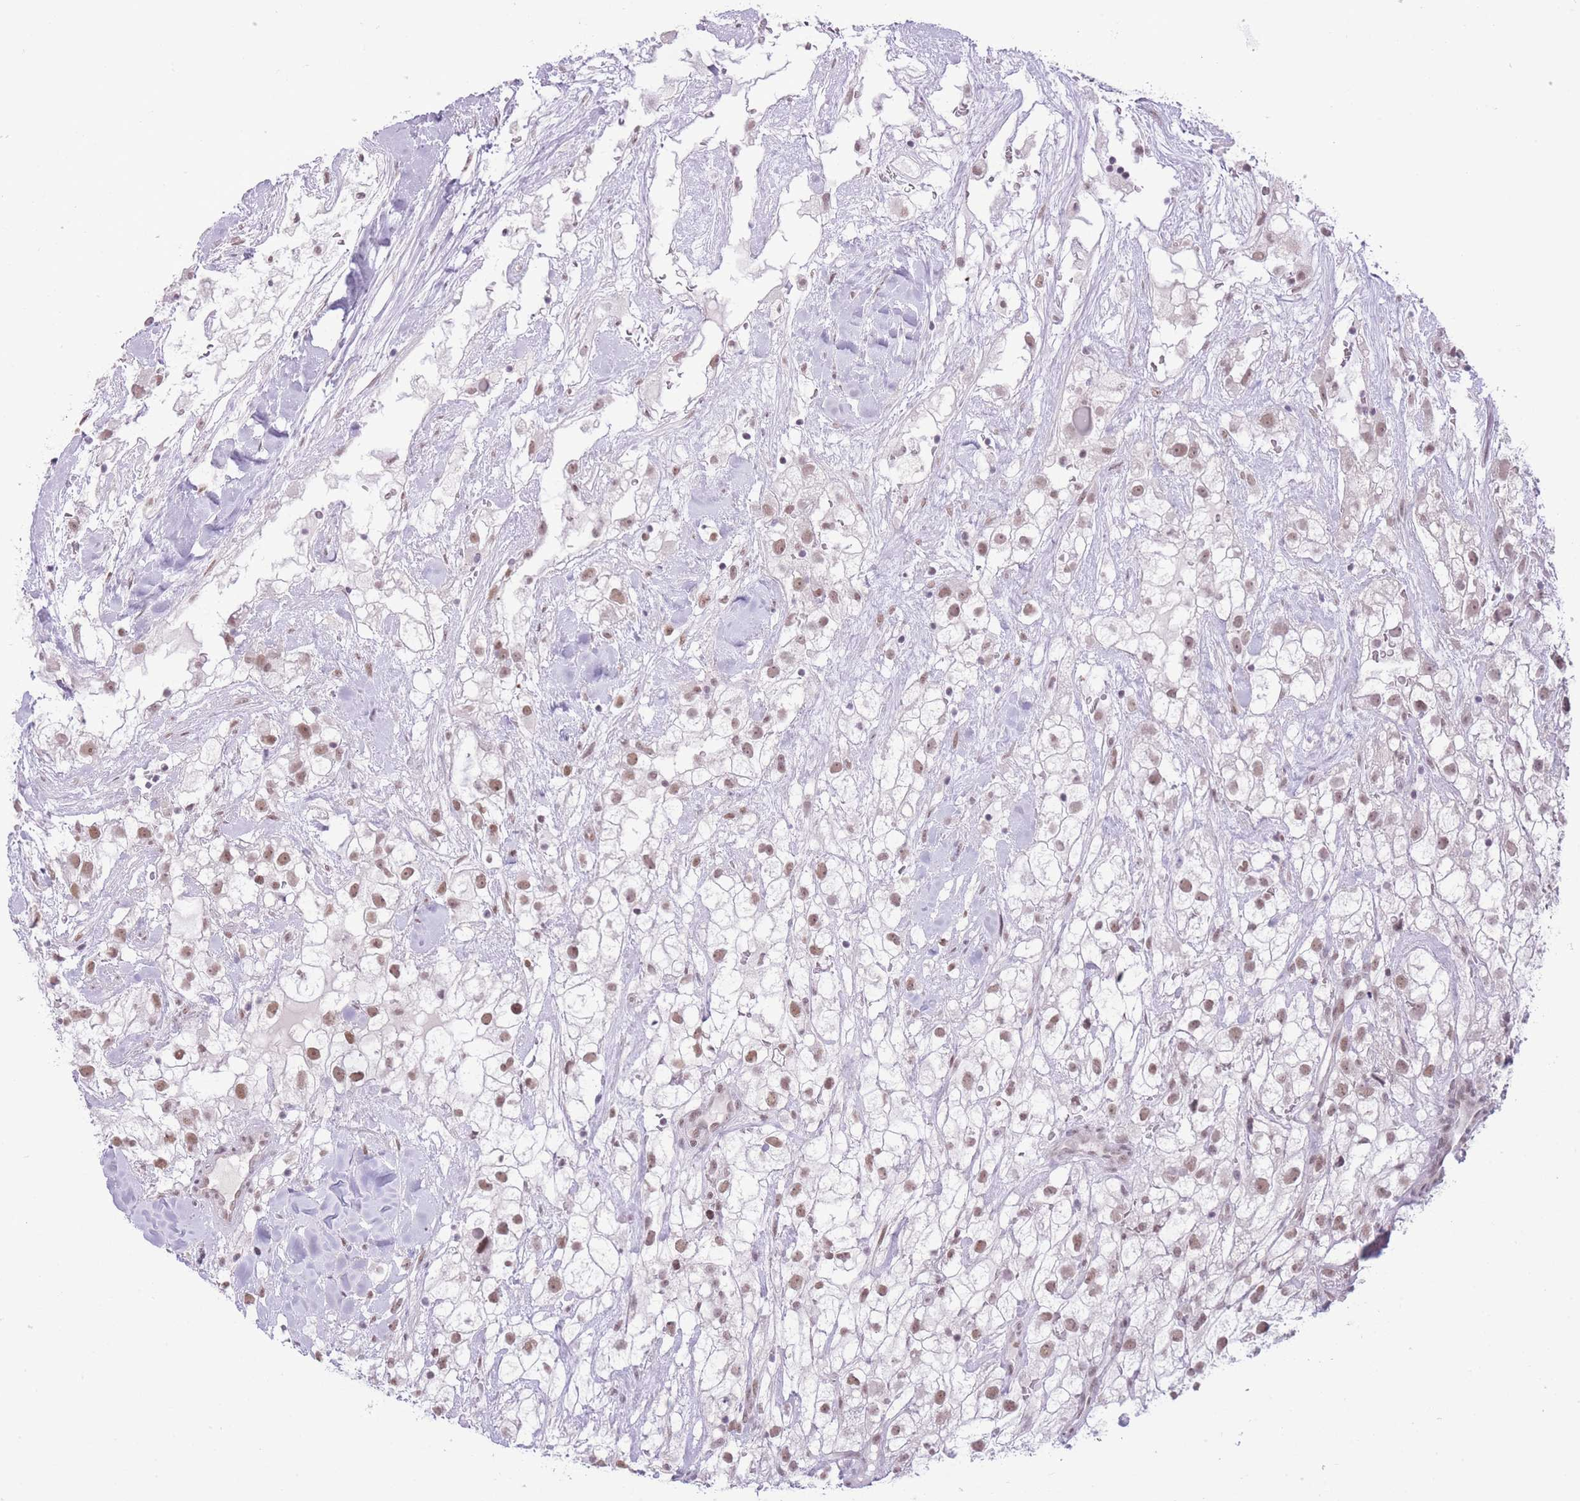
{"staining": {"intensity": "moderate", "quantity": ">75%", "location": "nuclear"}, "tissue": "renal cancer", "cell_type": "Tumor cells", "image_type": "cancer", "snomed": [{"axis": "morphology", "description": "Adenocarcinoma, NOS"}, {"axis": "topography", "description": "Kidney"}], "caption": "Adenocarcinoma (renal) tissue reveals moderate nuclear positivity in approximately >75% of tumor cells", "gene": "ZBED5", "patient": {"sex": "male", "age": 59}}